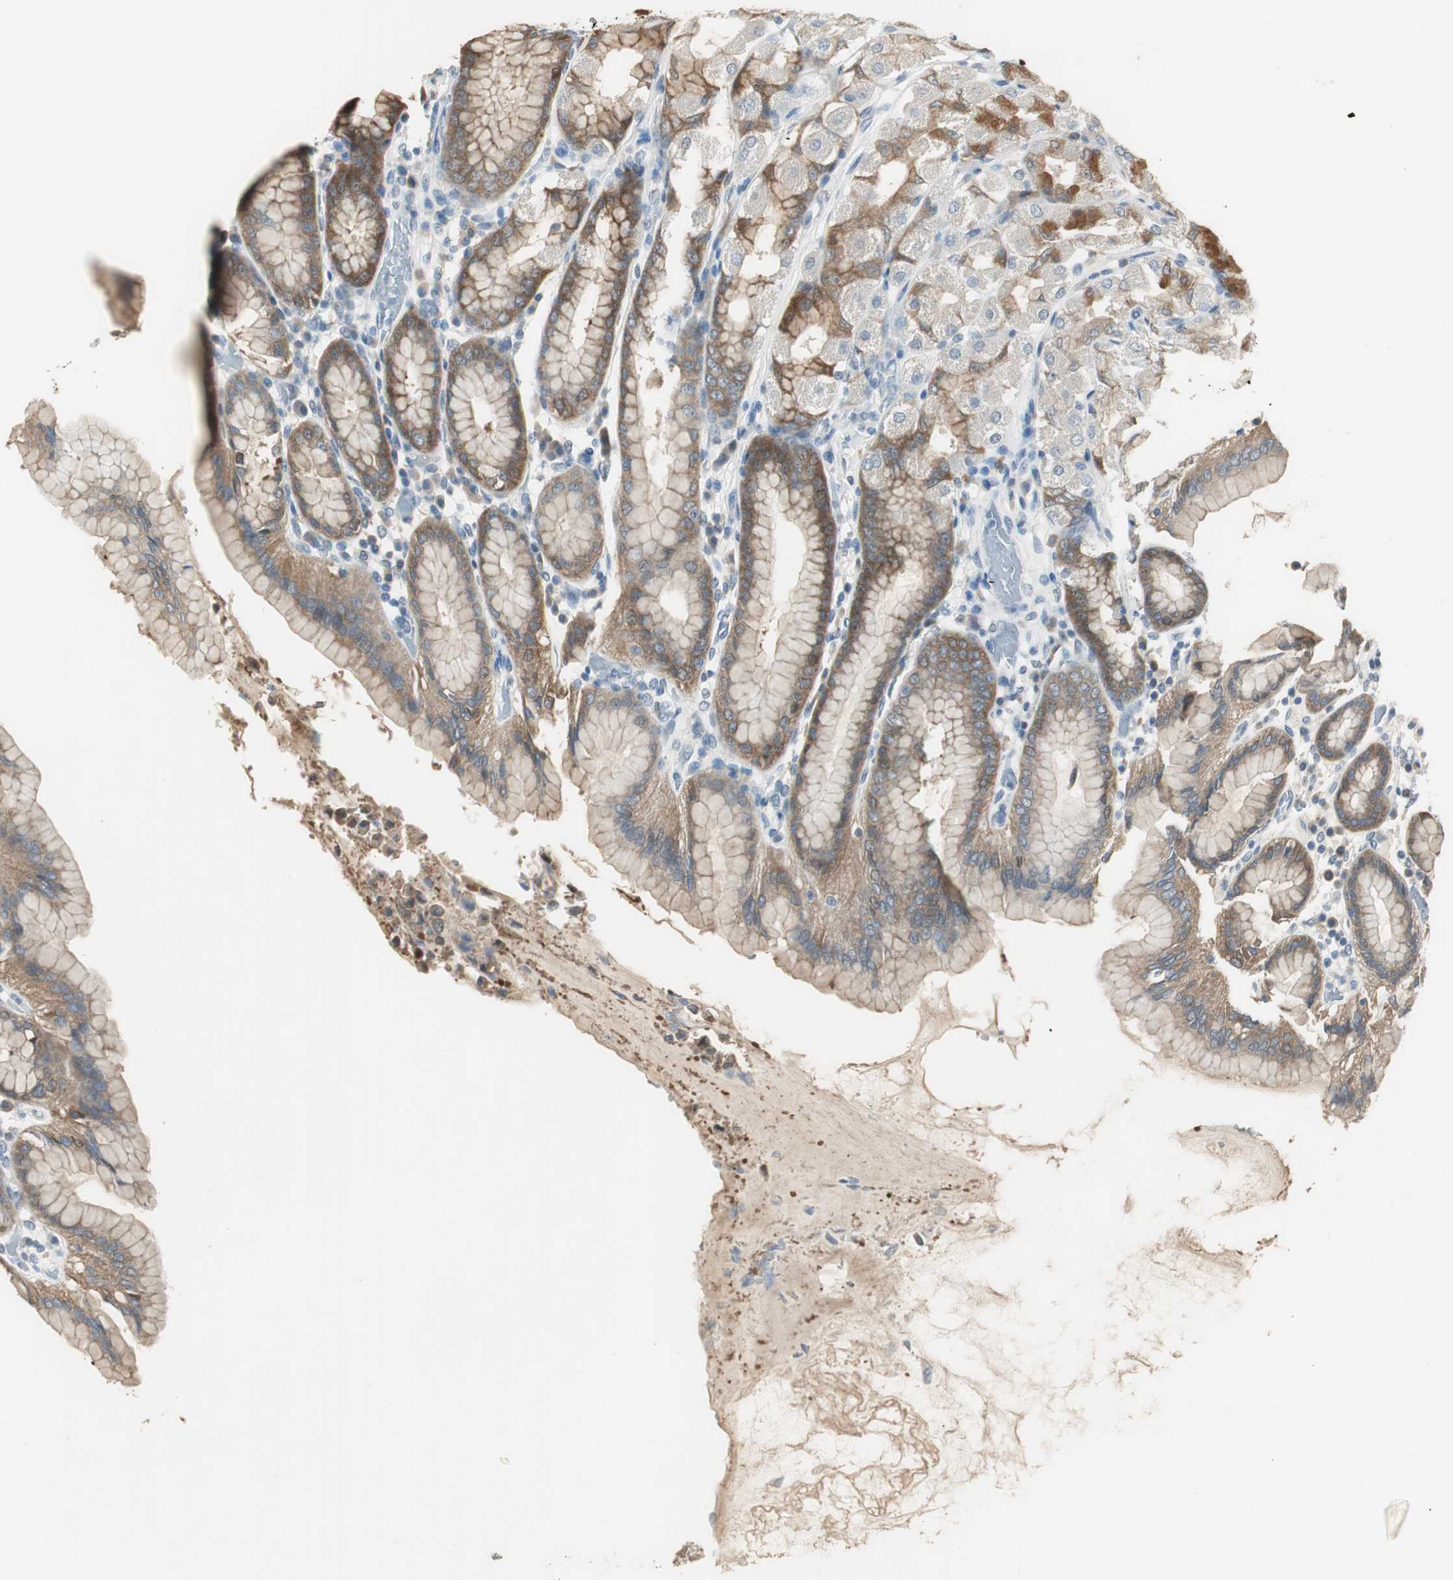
{"staining": {"intensity": "strong", "quantity": "25%-75%", "location": "cytoplasmic/membranous"}, "tissue": "stomach", "cell_type": "Glandular cells", "image_type": "normal", "snomed": [{"axis": "morphology", "description": "Normal tissue, NOS"}, {"axis": "topography", "description": "Stomach, upper"}], "caption": "A high-resolution image shows immunohistochemistry (IHC) staining of benign stomach, which reveals strong cytoplasmic/membranous staining in about 25%-75% of glandular cells.", "gene": "MSTO1", "patient": {"sex": "male", "age": 68}}